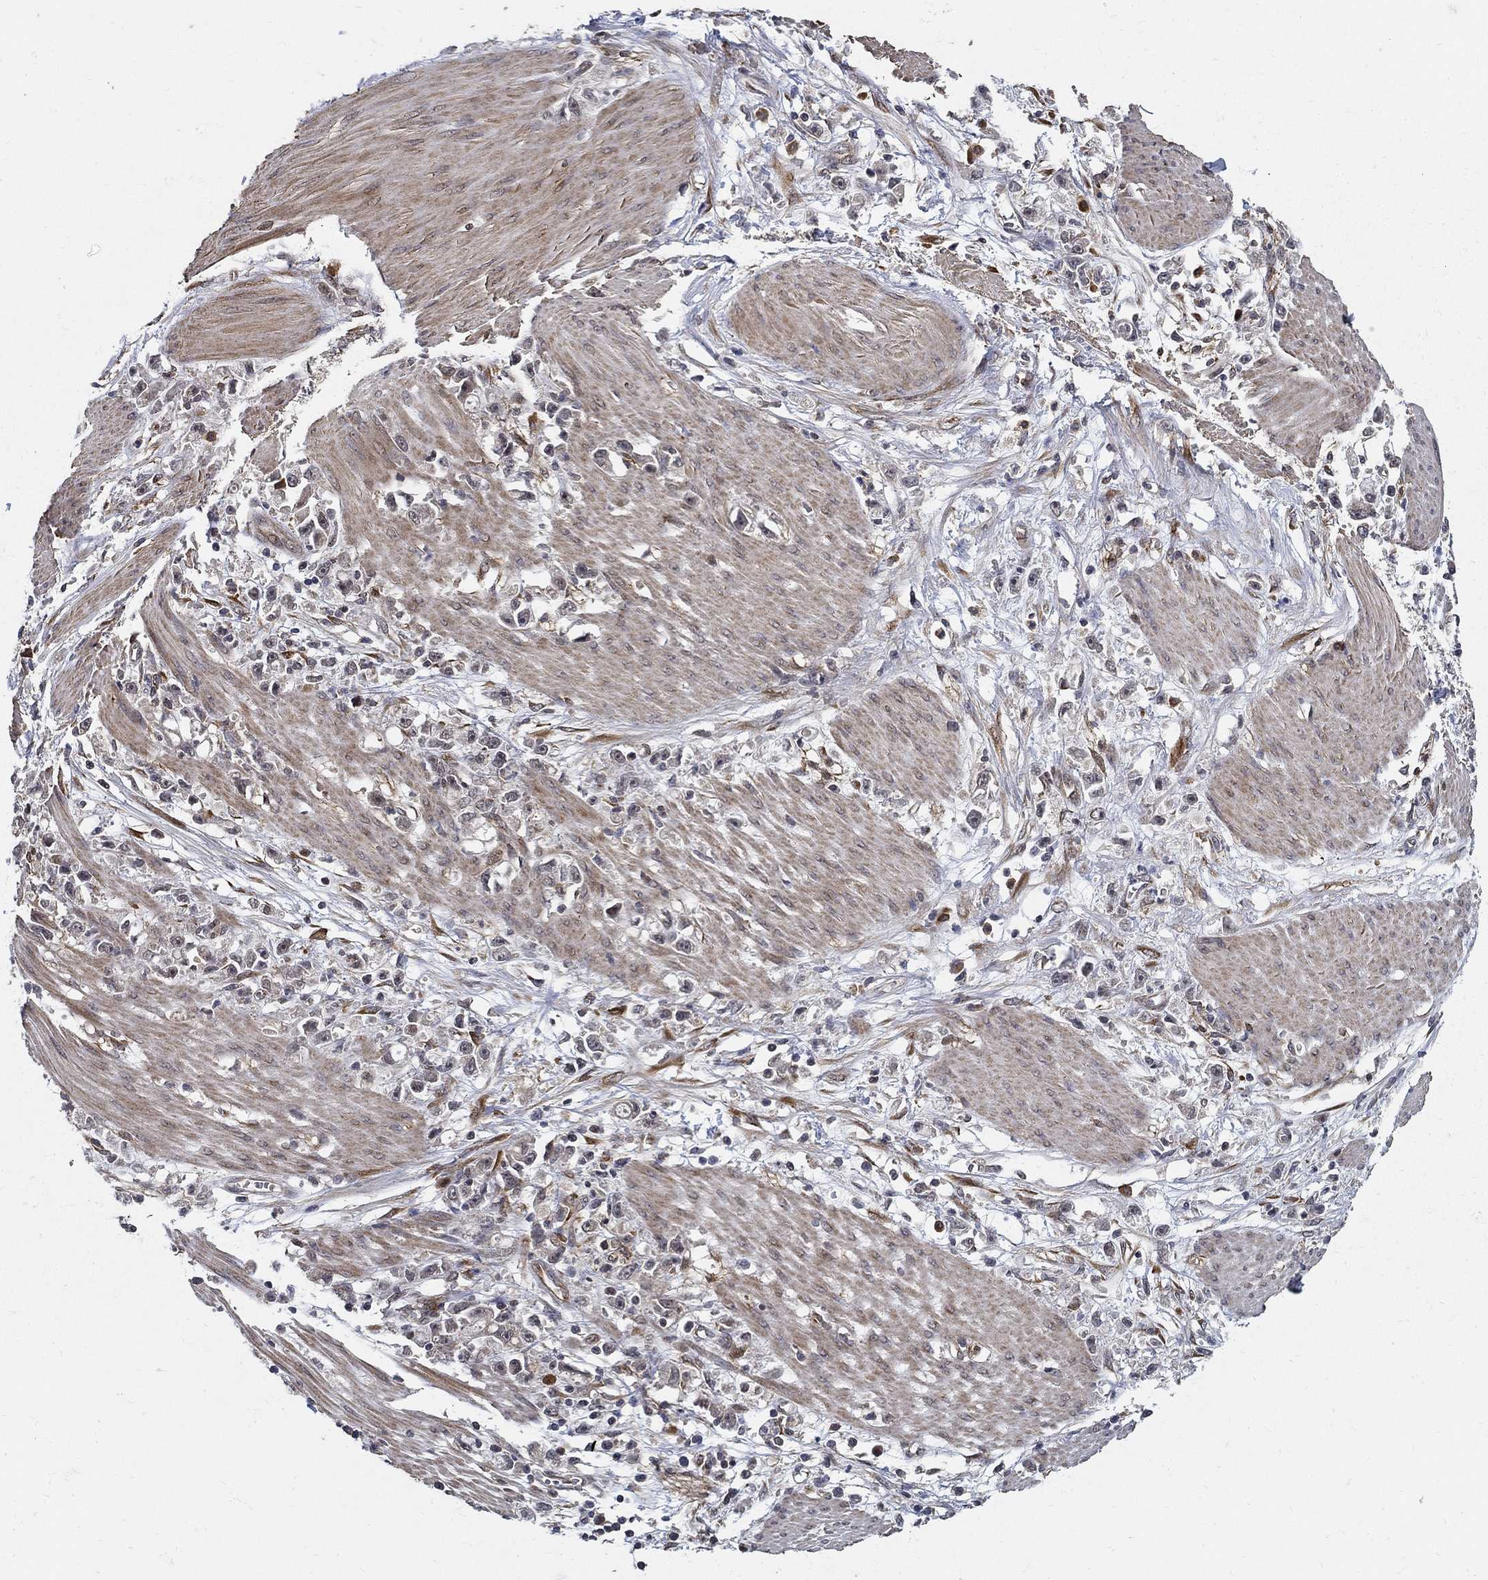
{"staining": {"intensity": "negative", "quantity": "none", "location": "none"}, "tissue": "stomach cancer", "cell_type": "Tumor cells", "image_type": "cancer", "snomed": [{"axis": "morphology", "description": "Adenocarcinoma, NOS"}, {"axis": "topography", "description": "Stomach"}], "caption": "Protein analysis of adenocarcinoma (stomach) exhibits no significant expression in tumor cells.", "gene": "ZNF594", "patient": {"sex": "female", "age": 59}}